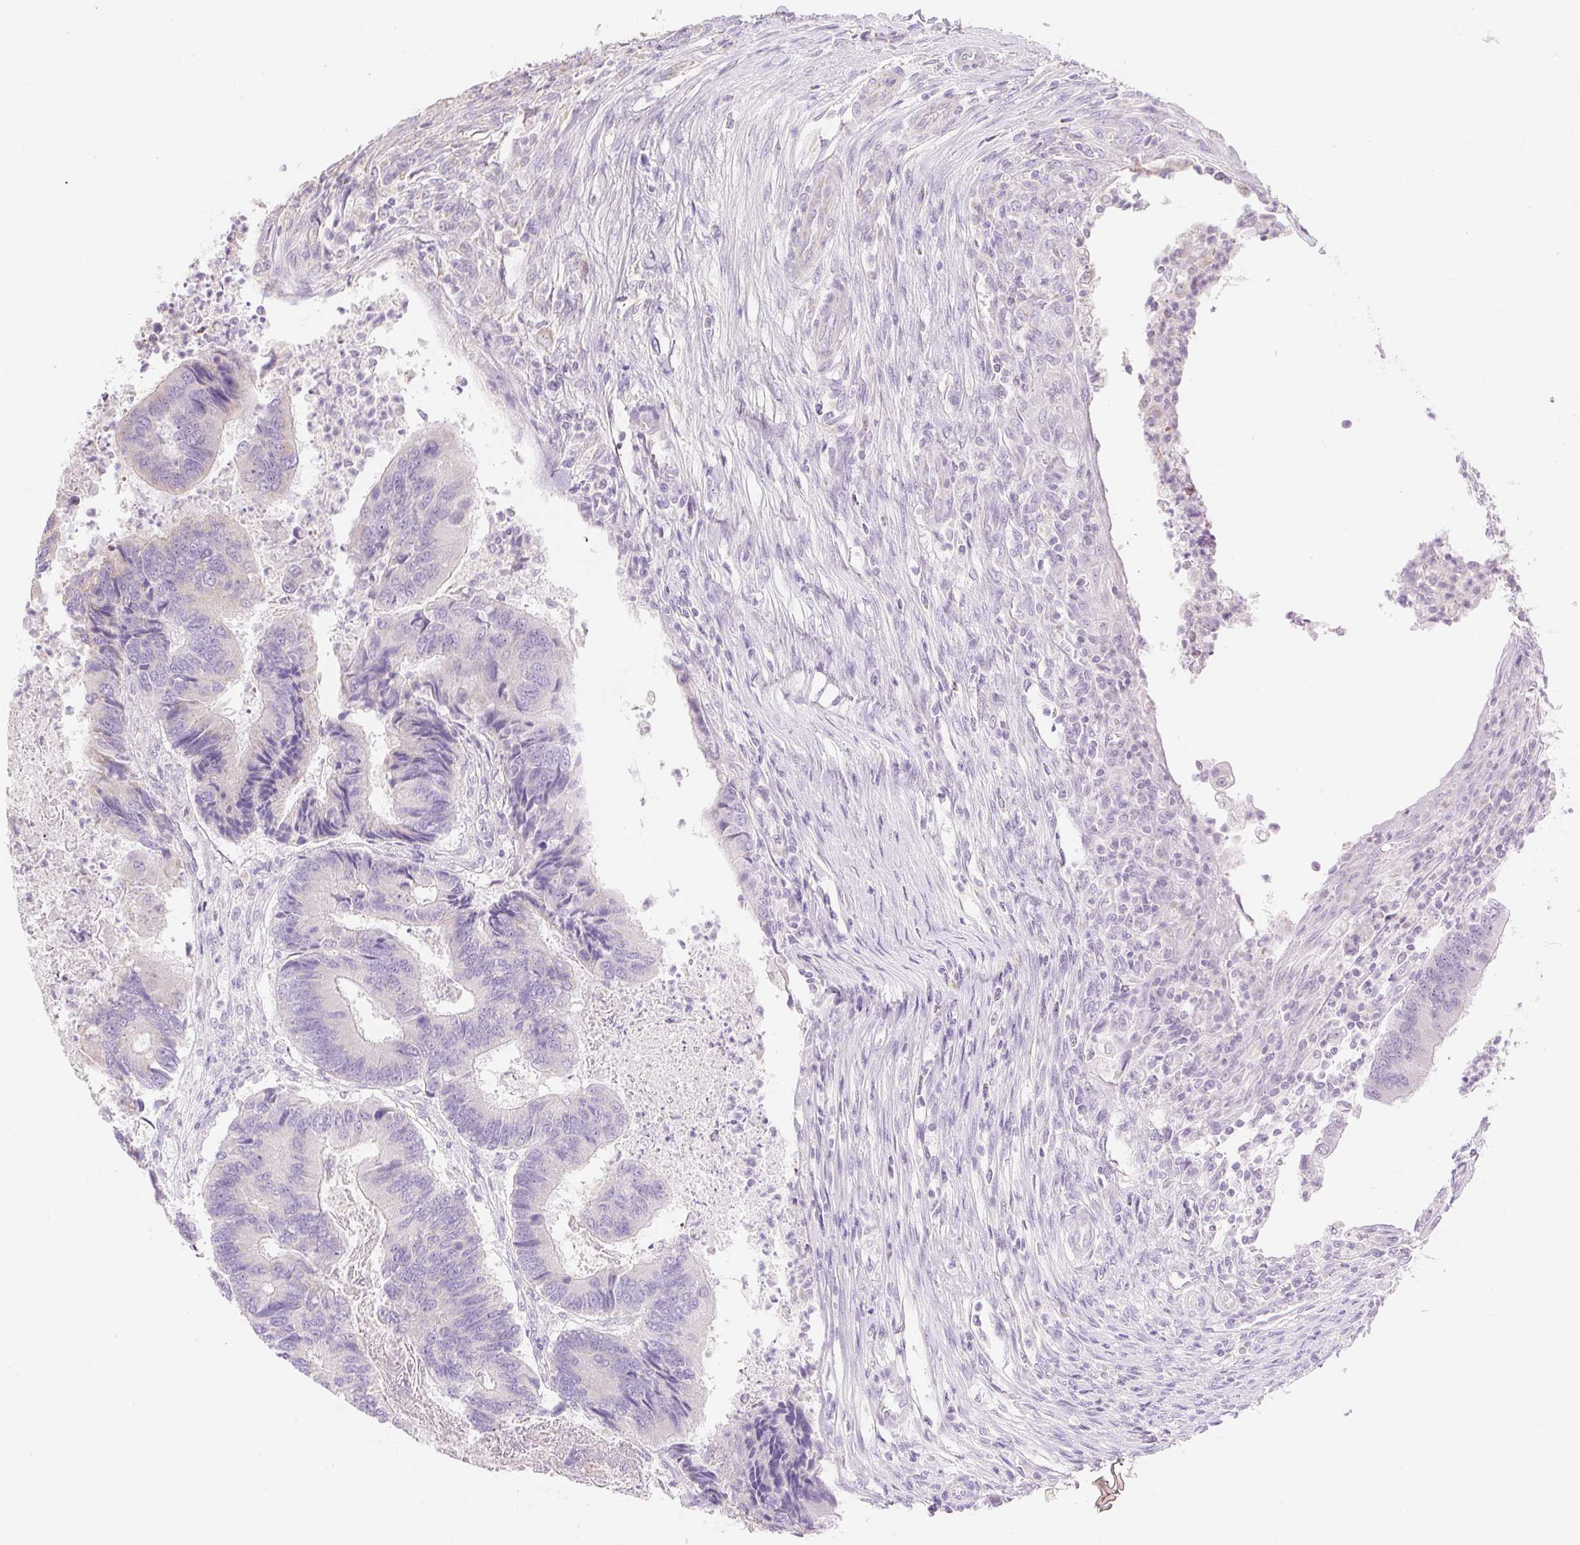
{"staining": {"intensity": "negative", "quantity": "none", "location": "none"}, "tissue": "colorectal cancer", "cell_type": "Tumor cells", "image_type": "cancer", "snomed": [{"axis": "morphology", "description": "Adenocarcinoma, NOS"}, {"axis": "topography", "description": "Colon"}], "caption": "Tumor cells are negative for protein expression in human colorectal adenocarcinoma. (Stains: DAB (3,3'-diaminobenzidine) immunohistochemistry with hematoxylin counter stain, Microscopy: brightfield microscopy at high magnification).", "gene": "DHX35", "patient": {"sex": "female", "age": 67}}